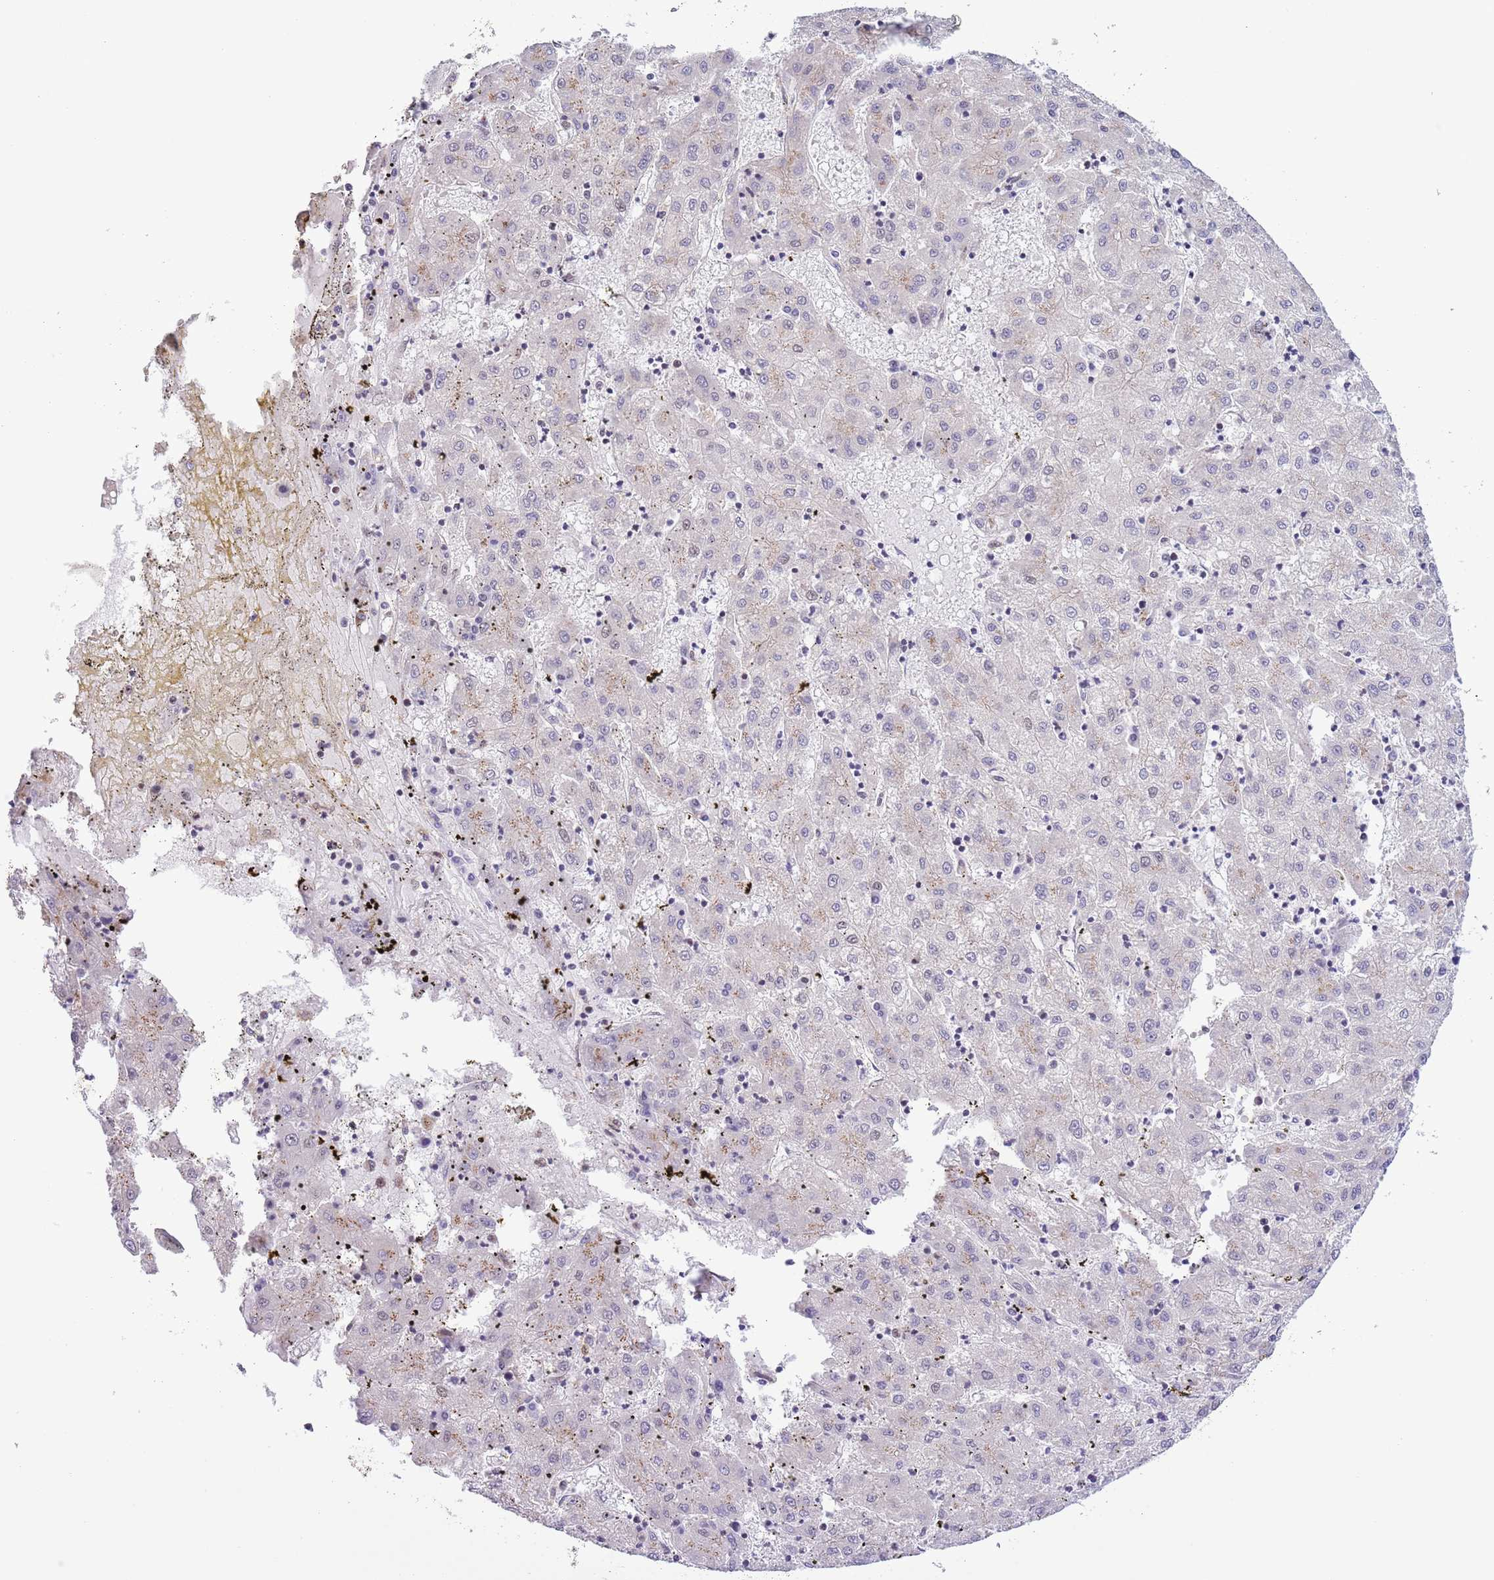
{"staining": {"intensity": "negative", "quantity": "none", "location": "none"}, "tissue": "liver cancer", "cell_type": "Tumor cells", "image_type": "cancer", "snomed": [{"axis": "morphology", "description": "Carcinoma, Hepatocellular, NOS"}, {"axis": "topography", "description": "Liver"}], "caption": "Hepatocellular carcinoma (liver) stained for a protein using immunohistochemistry reveals no expression tumor cells.", "gene": "ZNF576", "patient": {"sex": "male", "age": 72}}